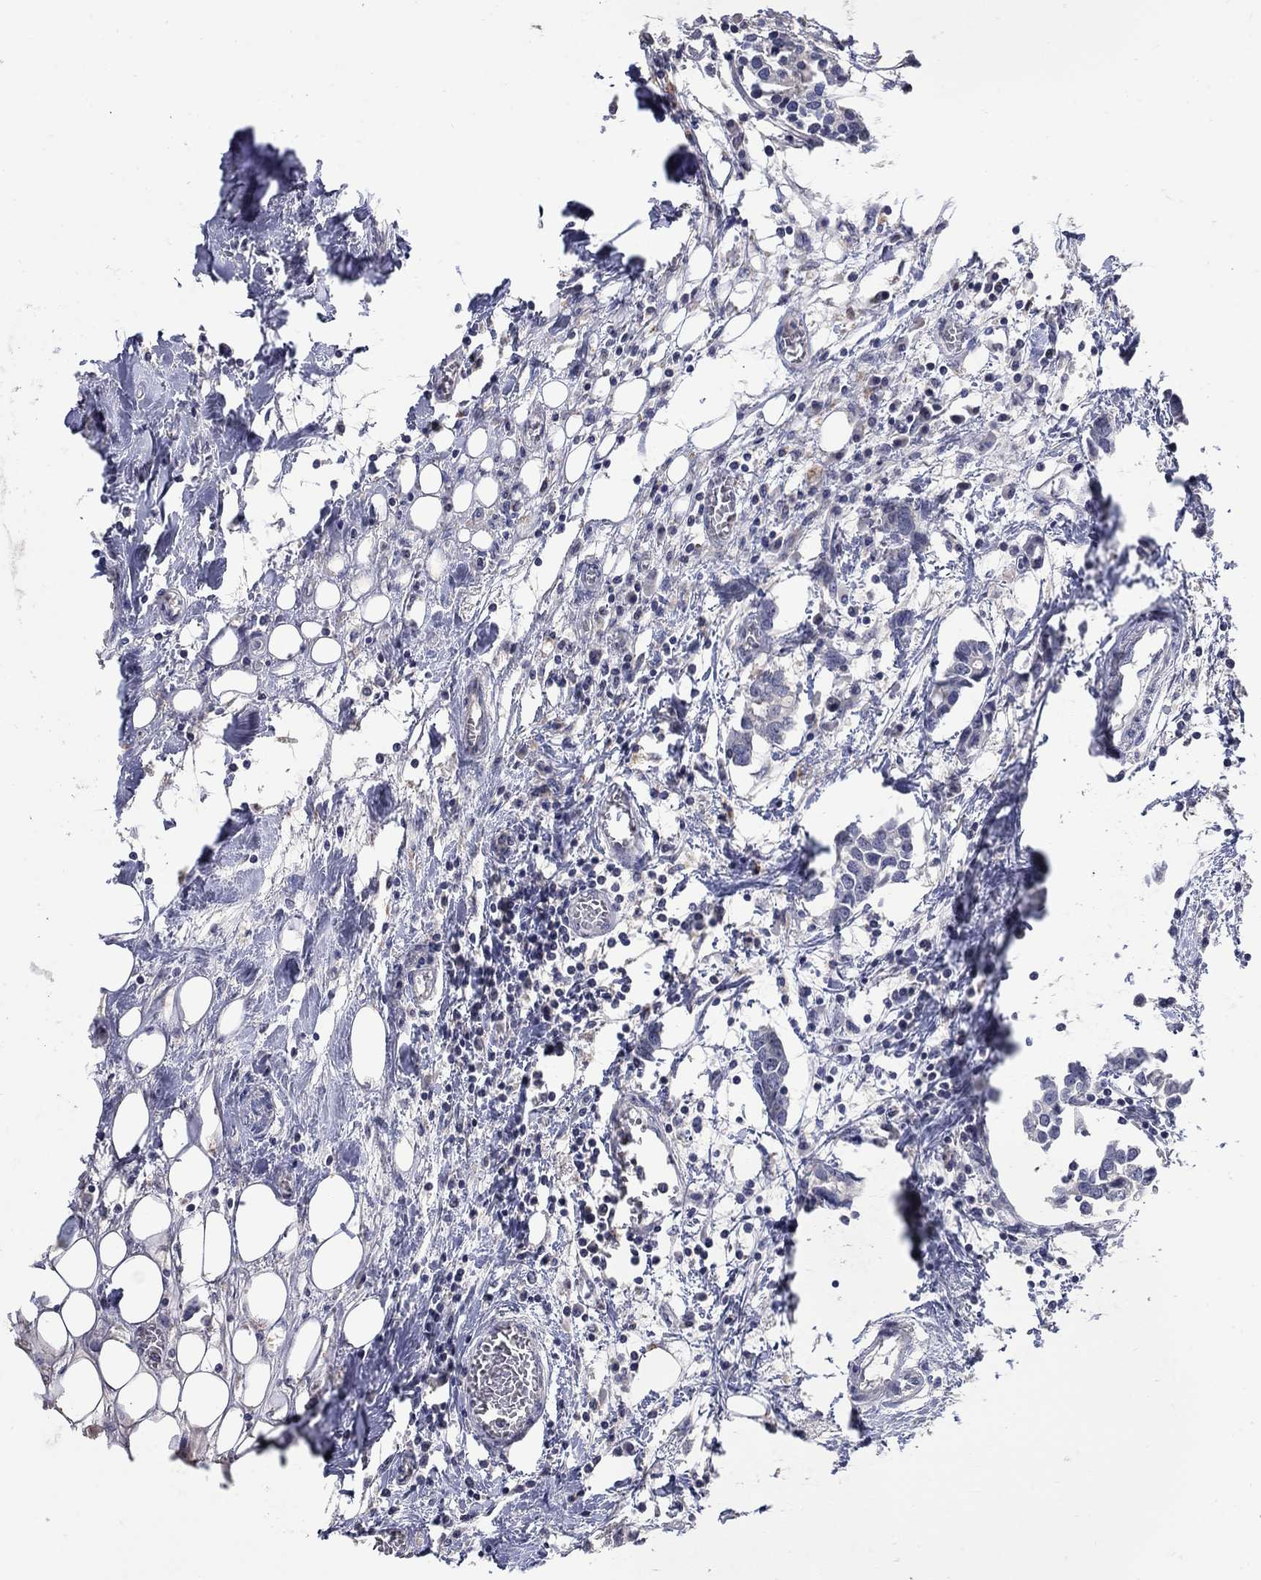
{"staining": {"intensity": "negative", "quantity": "none", "location": "none"}, "tissue": "breast cancer", "cell_type": "Tumor cells", "image_type": "cancer", "snomed": [{"axis": "morphology", "description": "Duct carcinoma"}, {"axis": "topography", "description": "Breast"}], "caption": "A histopathology image of human breast cancer (intraductal carcinoma) is negative for staining in tumor cells. Nuclei are stained in blue.", "gene": "CETN1", "patient": {"sex": "female", "age": 83}}